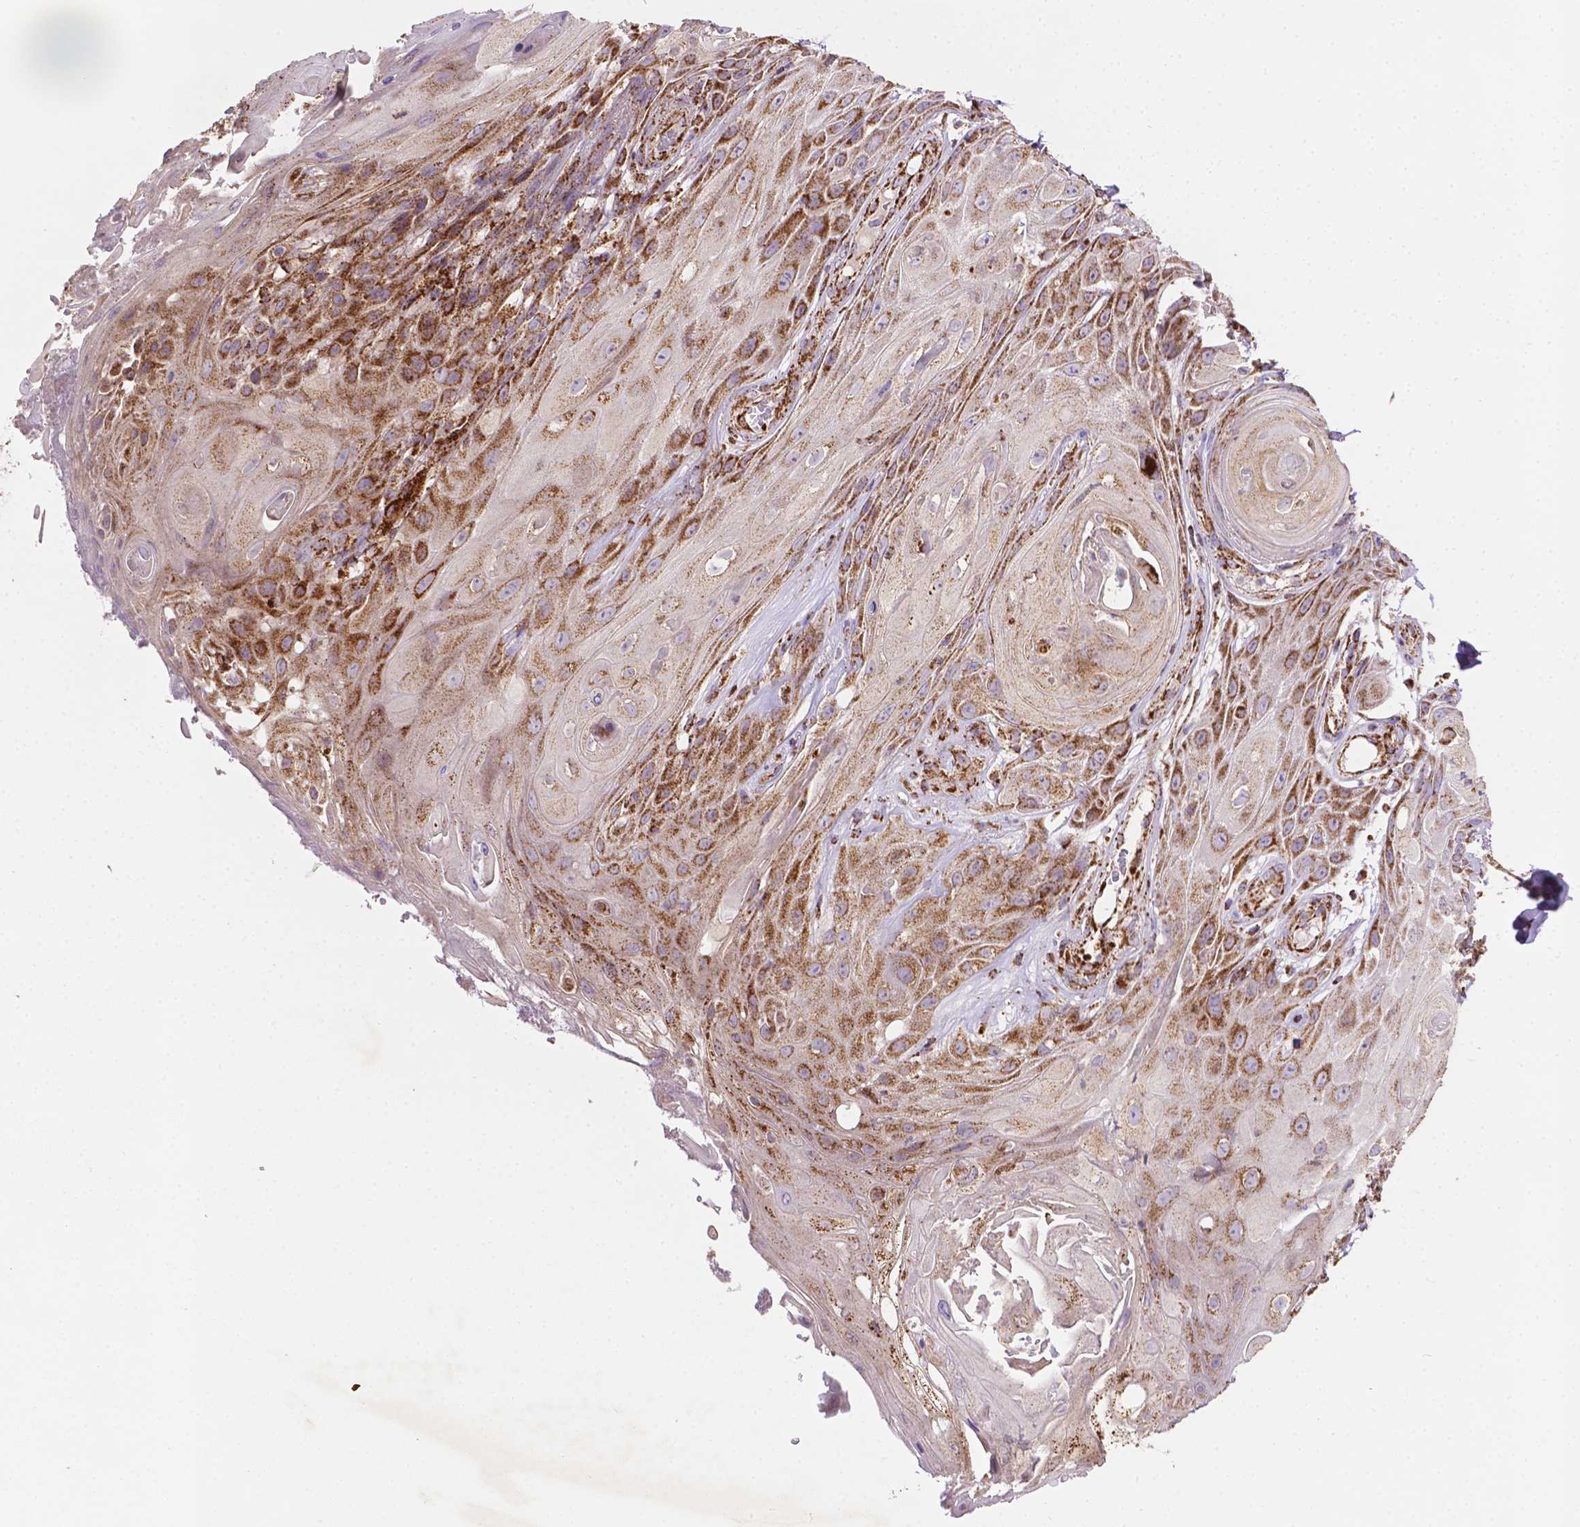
{"staining": {"intensity": "strong", "quantity": ">75%", "location": "cytoplasmic/membranous"}, "tissue": "skin cancer", "cell_type": "Tumor cells", "image_type": "cancer", "snomed": [{"axis": "morphology", "description": "Squamous cell carcinoma, NOS"}, {"axis": "topography", "description": "Skin"}], "caption": "DAB immunohistochemical staining of squamous cell carcinoma (skin) exhibits strong cytoplasmic/membranous protein positivity in approximately >75% of tumor cells. Using DAB (3,3'-diaminobenzidine) (brown) and hematoxylin (blue) stains, captured at high magnification using brightfield microscopy.", "gene": "ILVBL", "patient": {"sex": "male", "age": 62}}